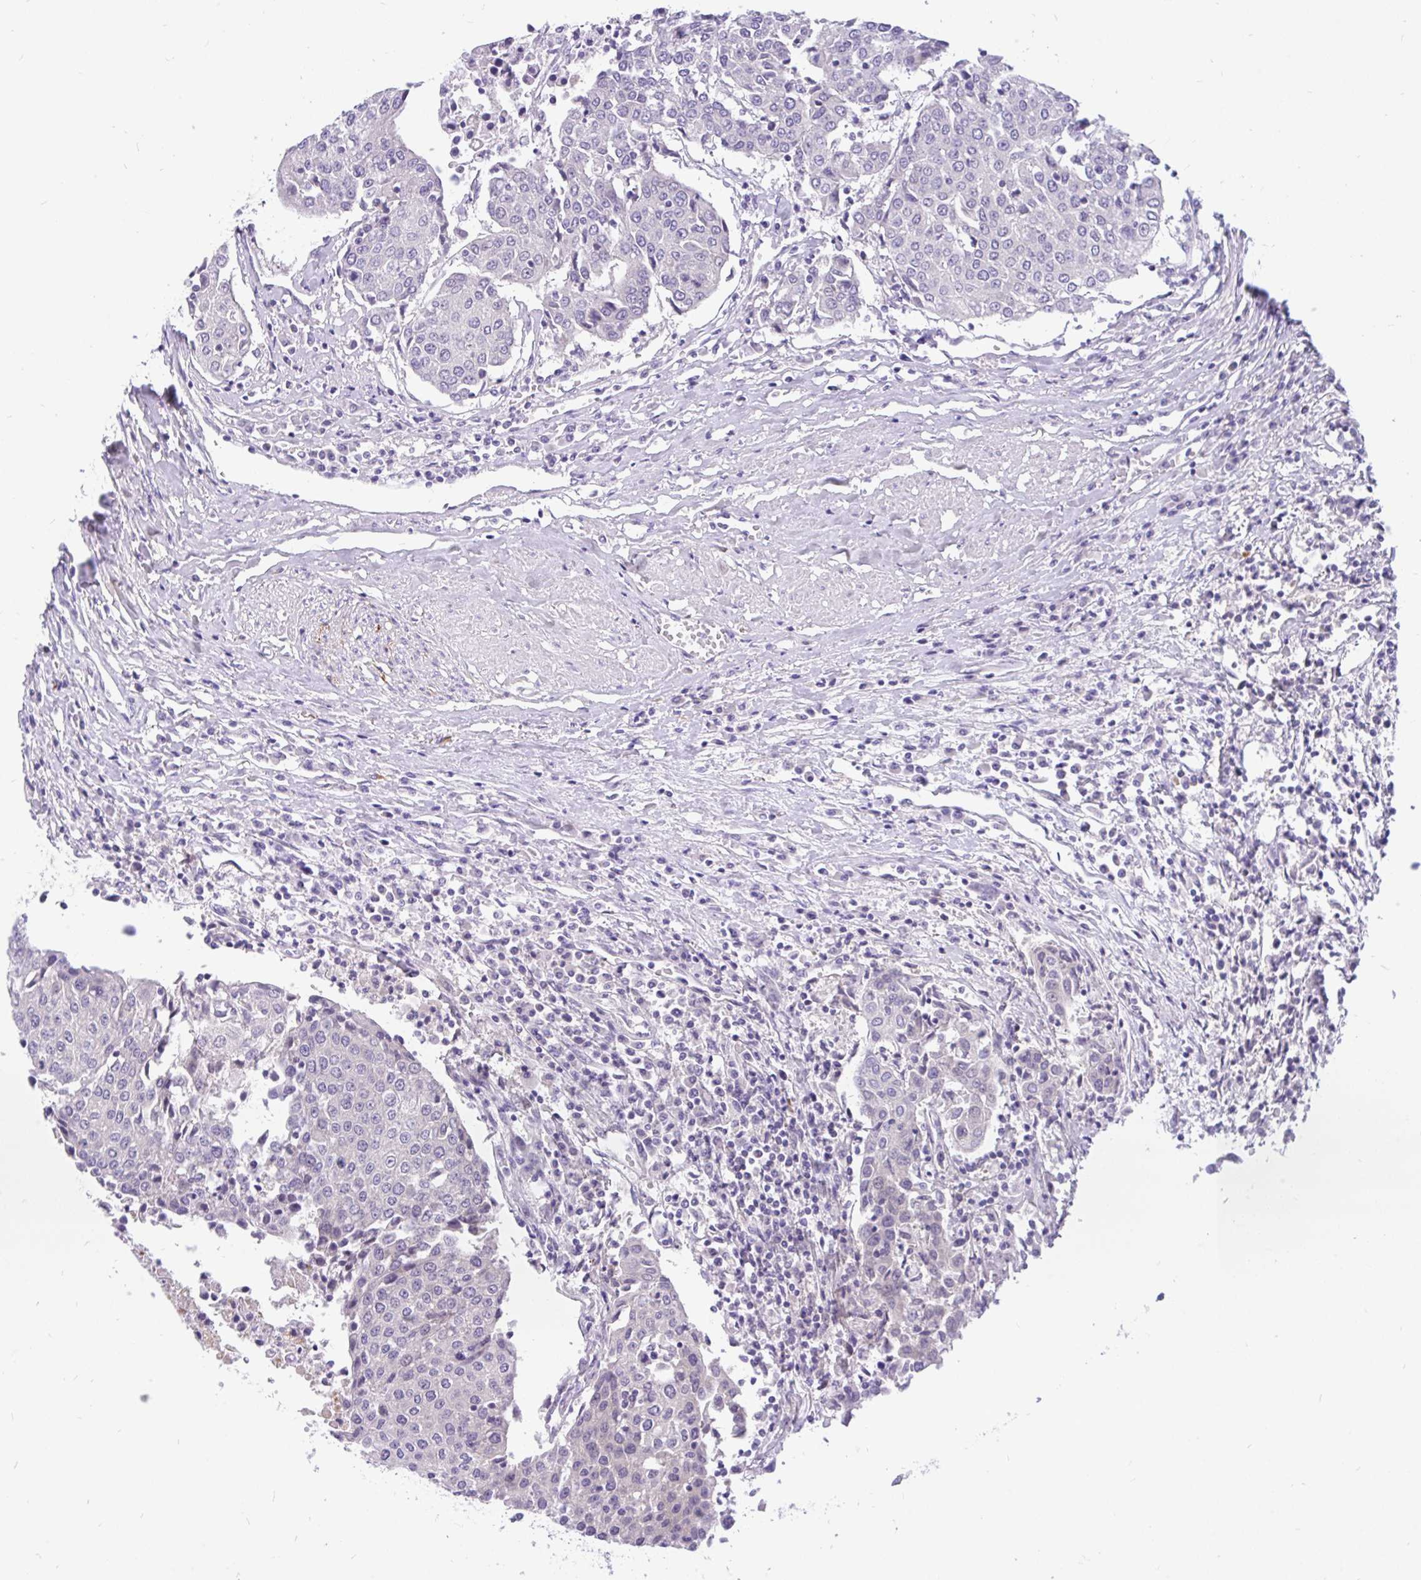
{"staining": {"intensity": "negative", "quantity": "none", "location": "none"}, "tissue": "urothelial cancer", "cell_type": "Tumor cells", "image_type": "cancer", "snomed": [{"axis": "morphology", "description": "Urothelial carcinoma, High grade"}, {"axis": "topography", "description": "Urinary bladder"}], "caption": "Immunohistochemical staining of high-grade urothelial carcinoma shows no significant positivity in tumor cells.", "gene": "KIAA2013", "patient": {"sex": "female", "age": 85}}